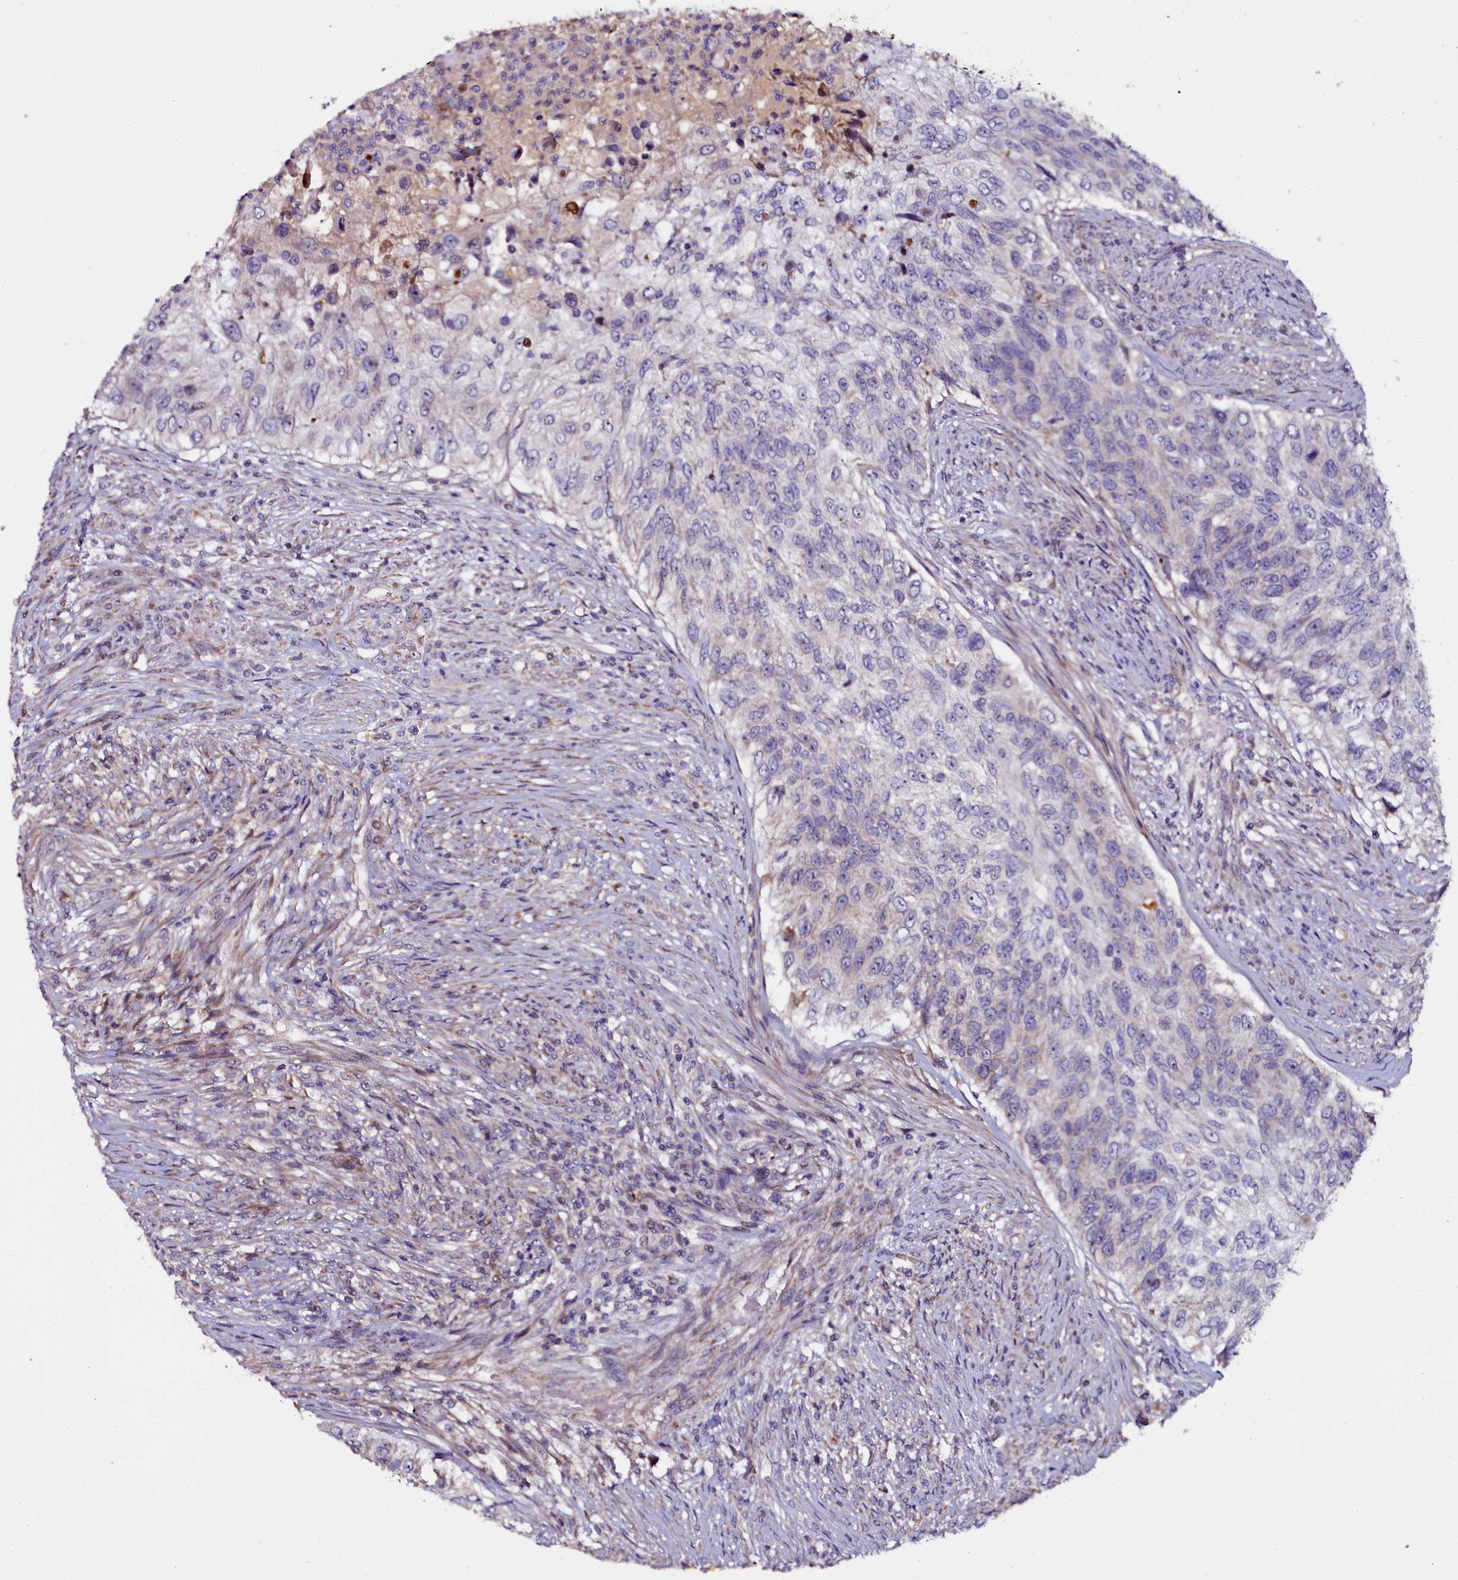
{"staining": {"intensity": "negative", "quantity": "none", "location": "none"}, "tissue": "urothelial cancer", "cell_type": "Tumor cells", "image_type": "cancer", "snomed": [{"axis": "morphology", "description": "Urothelial carcinoma, High grade"}, {"axis": "topography", "description": "Urinary bladder"}], "caption": "Immunohistochemistry of high-grade urothelial carcinoma shows no positivity in tumor cells.", "gene": "NAA80", "patient": {"sex": "female", "age": 60}}